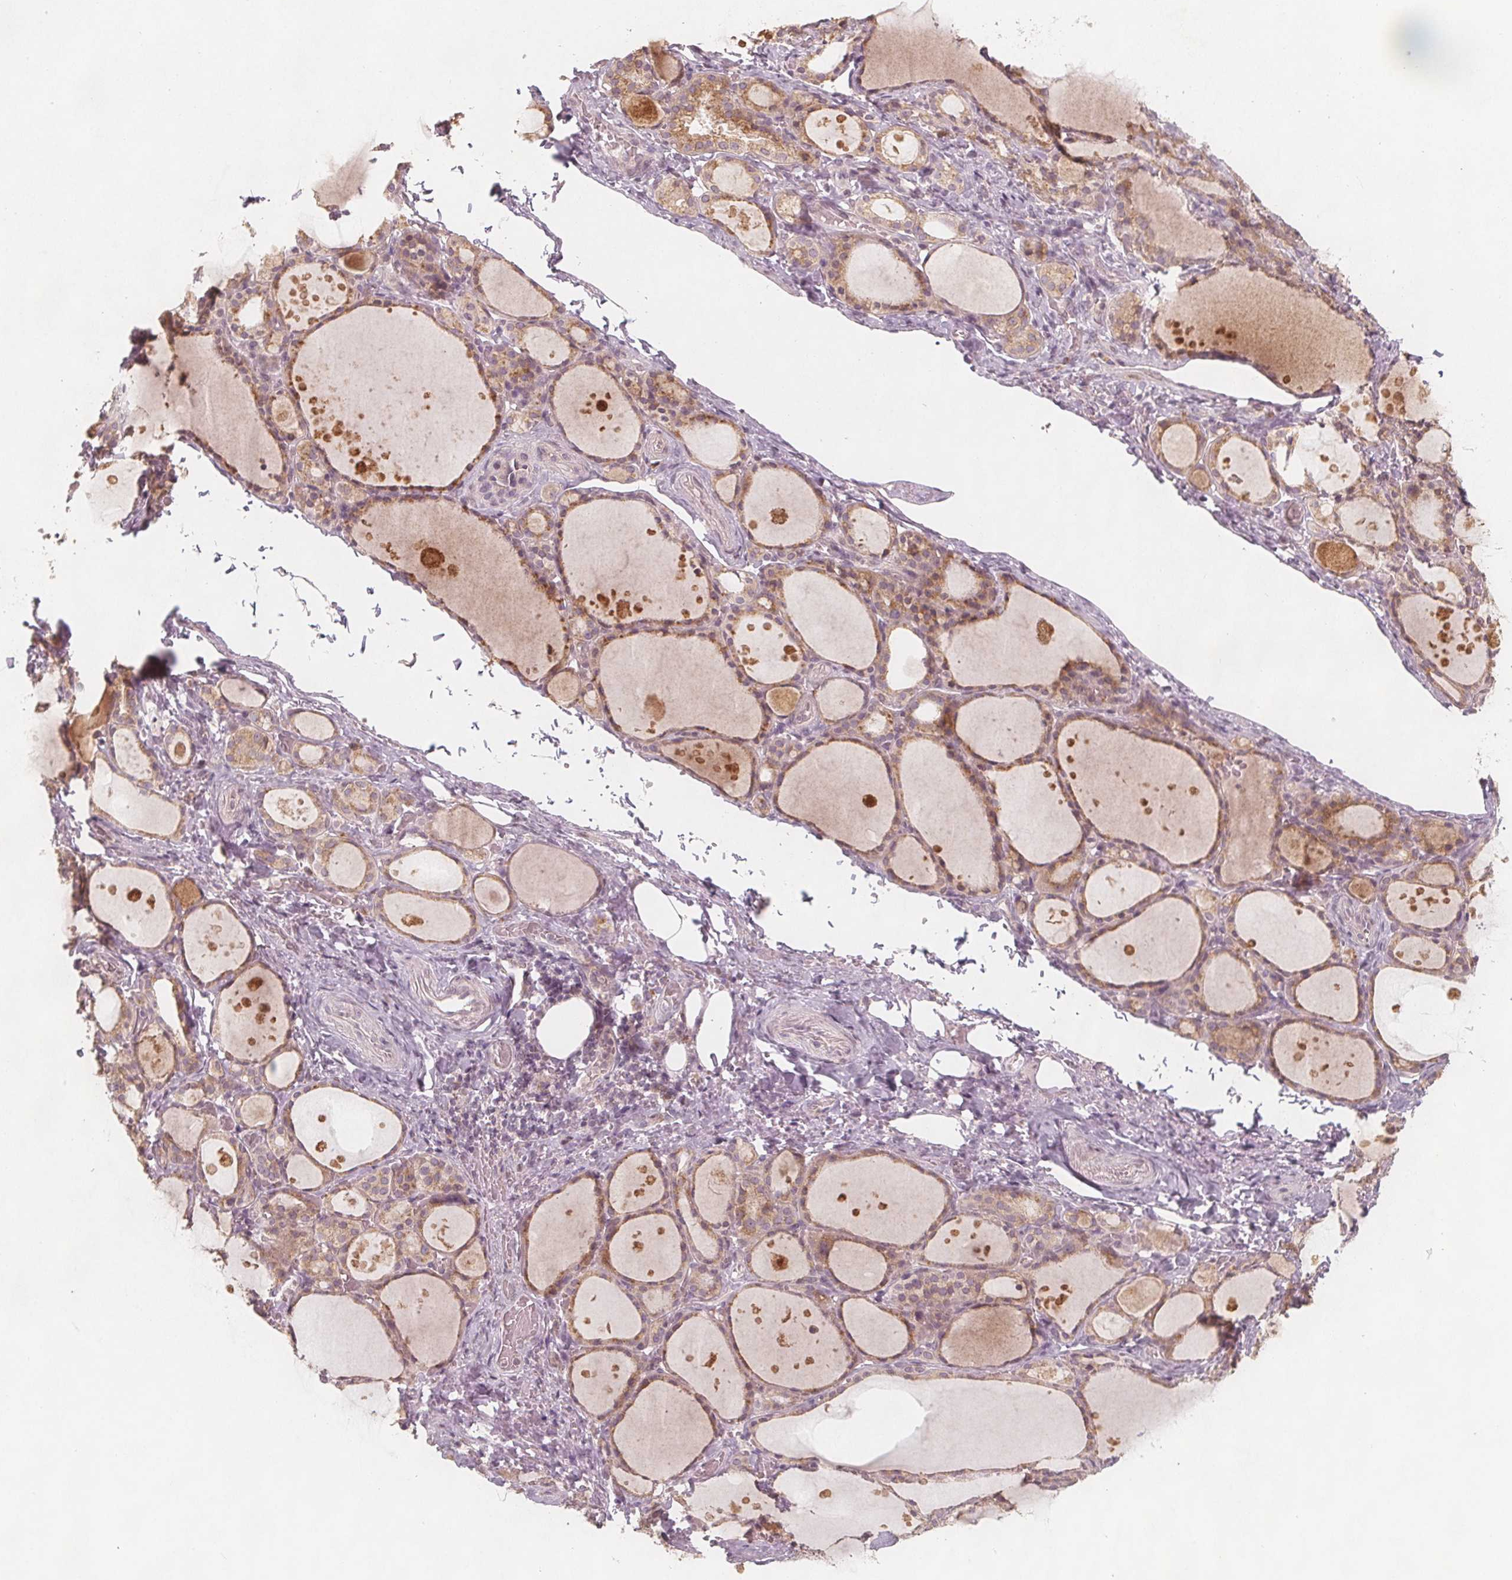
{"staining": {"intensity": "weak", "quantity": ">75%", "location": "cytoplasmic/membranous"}, "tissue": "thyroid gland", "cell_type": "Glandular cells", "image_type": "normal", "snomed": [{"axis": "morphology", "description": "Normal tissue, NOS"}, {"axis": "topography", "description": "Thyroid gland"}], "caption": "Thyroid gland stained with IHC exhibits weak cytoplasmic/membranous expression in about >75% of glandular cells. Nuclei are stained in blue.", "gene": "NCSTN", "patient": {"sex": "male", "age": 68}}